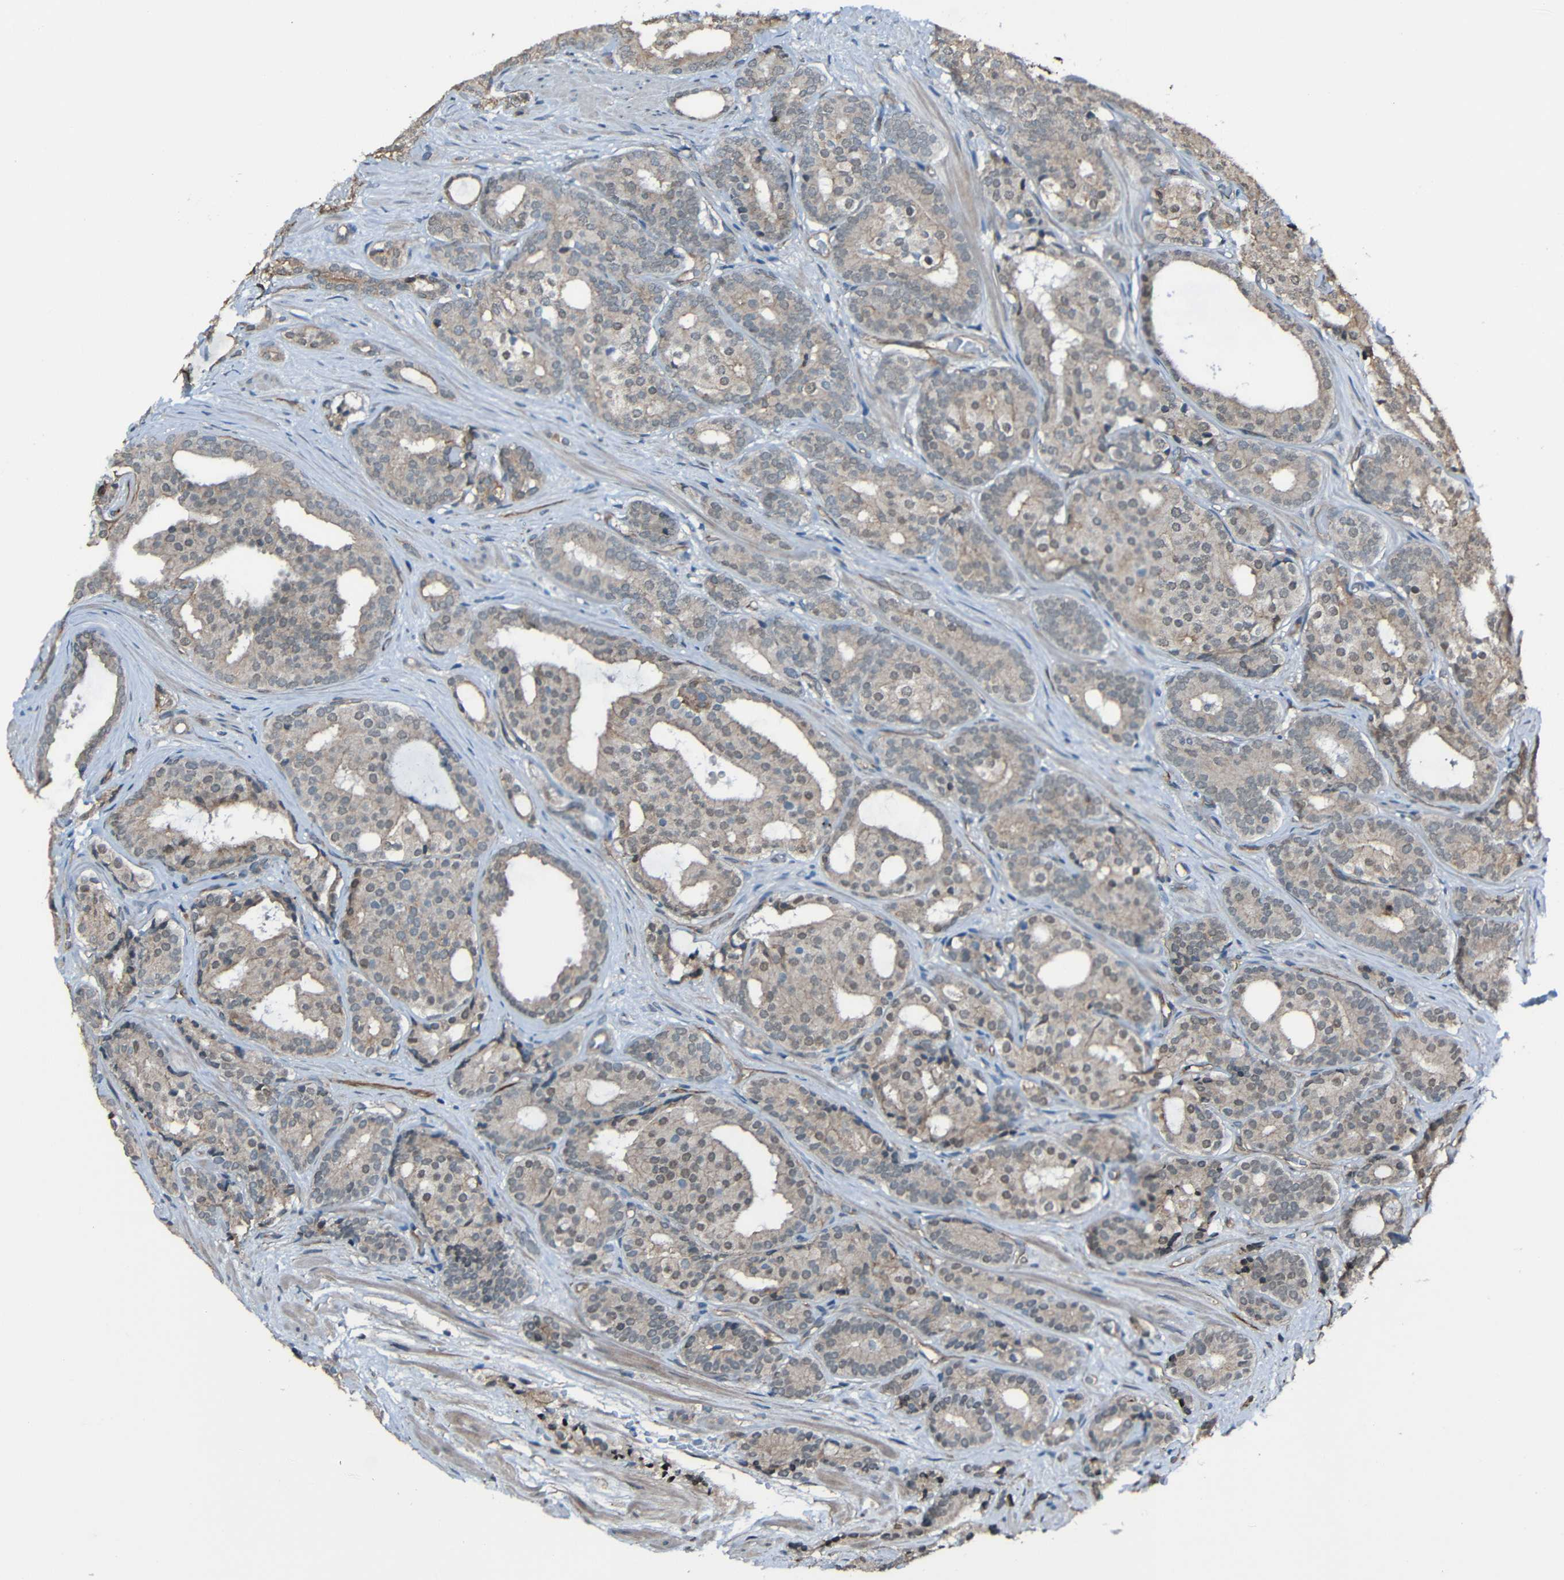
{"staining": {"intensity": "weak", "quantity": "25%-75%", "location": "cytoplasmic/membranous"}, "tissue": "prostate cancer", "cell_type": "Tumor cells", "image_type": "cancer", "snomed": [{"axis": "morphology", "description": "Adenocarcinoma, High grade"}, {"axis": "topography", "description": "Prostate"}], "caption": "This photomicrograph shows prostate cancer stained with IHC to label a protein in brown. The cytoplasmic/membranous of tumor cells show weak positivity for the protein. Nuclei are counter-stained blue.", "gene": "LGR5", "patient": {"sex": "male", "age": 71}}